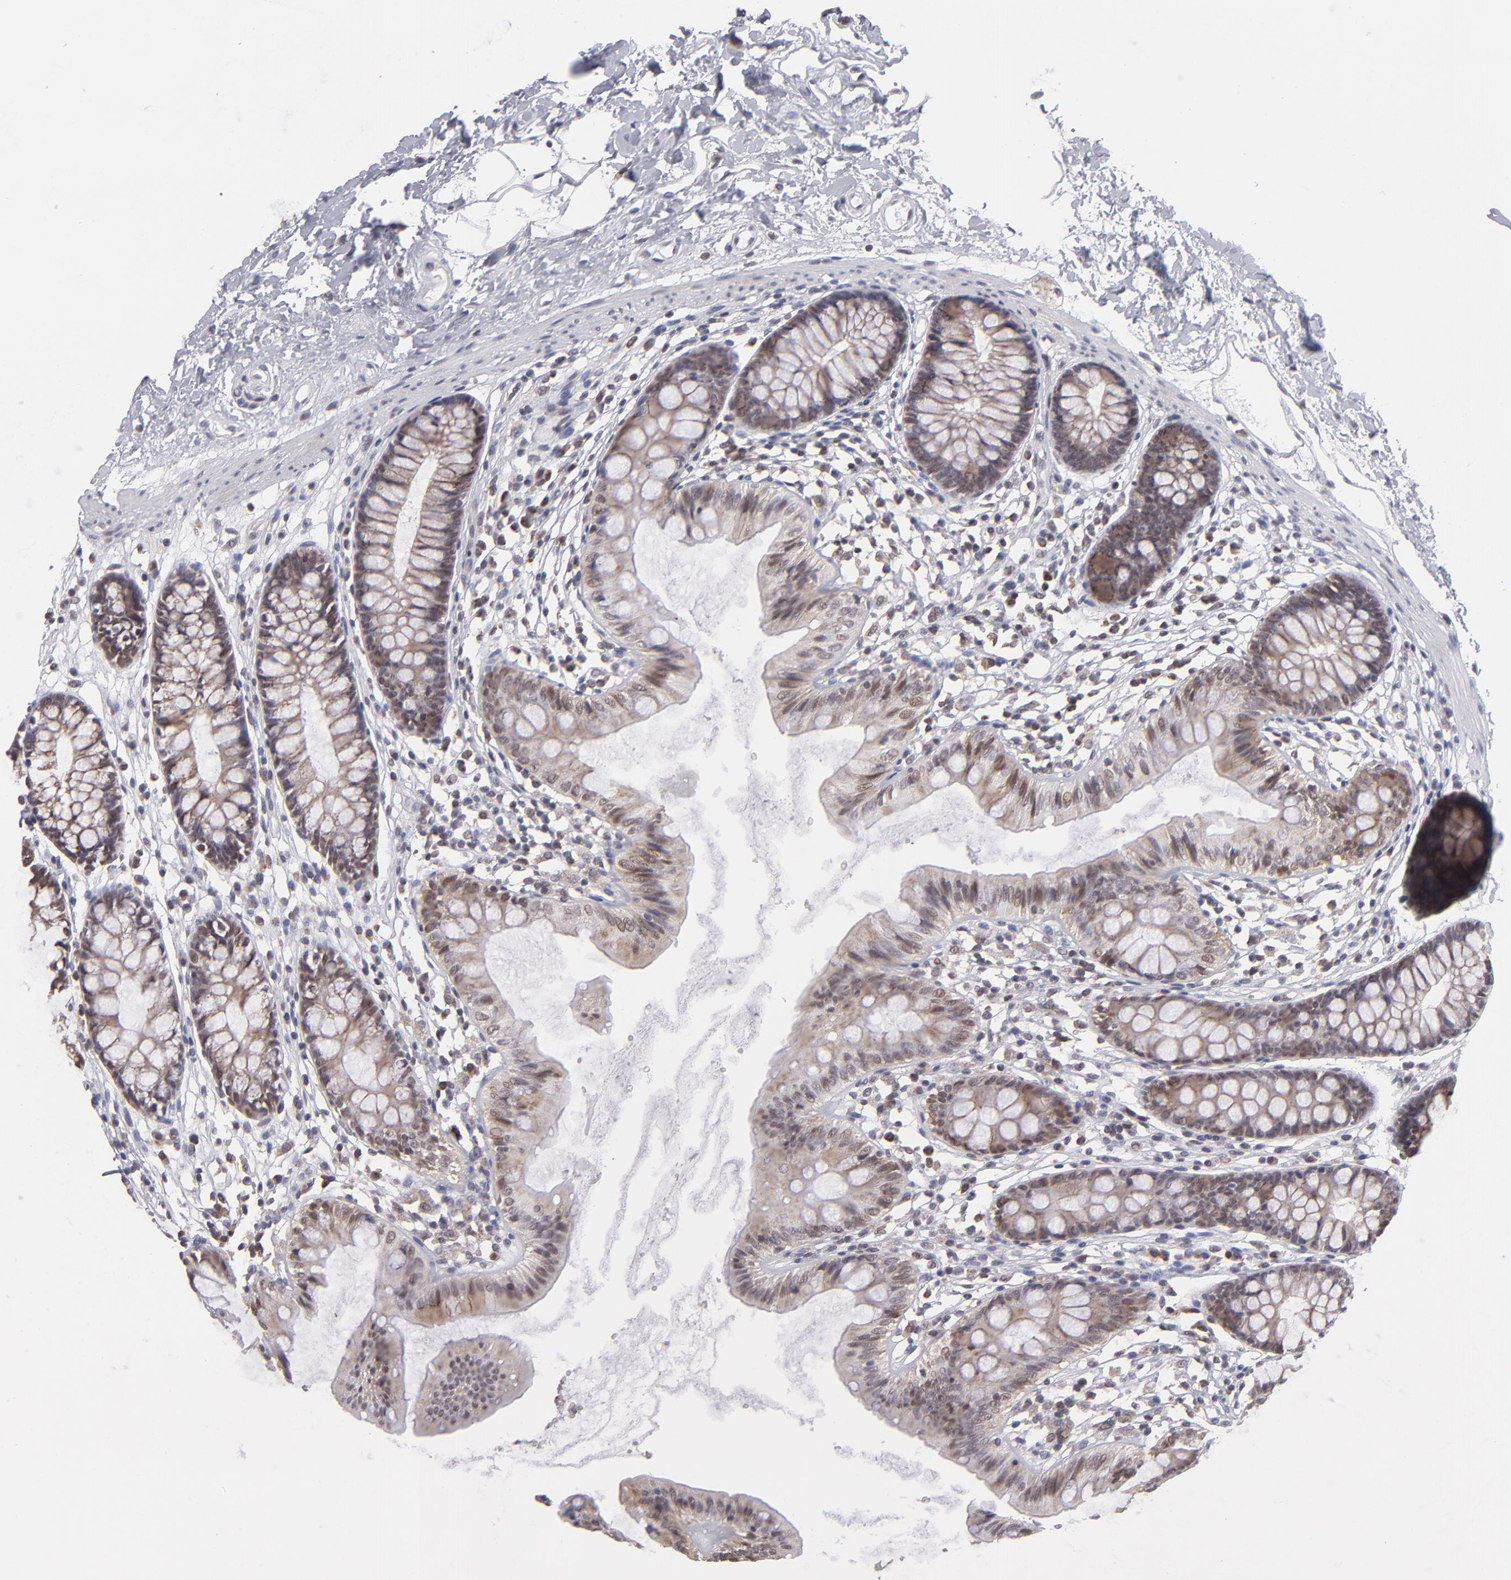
{"staining": {"intensity": "negative", "quantity": "none", "location": "none"}, "tissue": "colon", "cell_type": "Endothelial cells", "image_type": "normal", "snomed": [{"axis": "morphology", "description": "Normal tissue, NOS"}, {"axis": "topography", "description": "Colon"}], "caption": "Immunohistochemical staining of benign colon displays no significant positivity in endothelial cells. The staining was performed using DAB to visualize the protein expression in brown, while the nuclei were stained in blue with hematoxylin (Magnification: 20x).", "gene": "SLC15A1", "patient": {"sex": "female", "age": 52}}